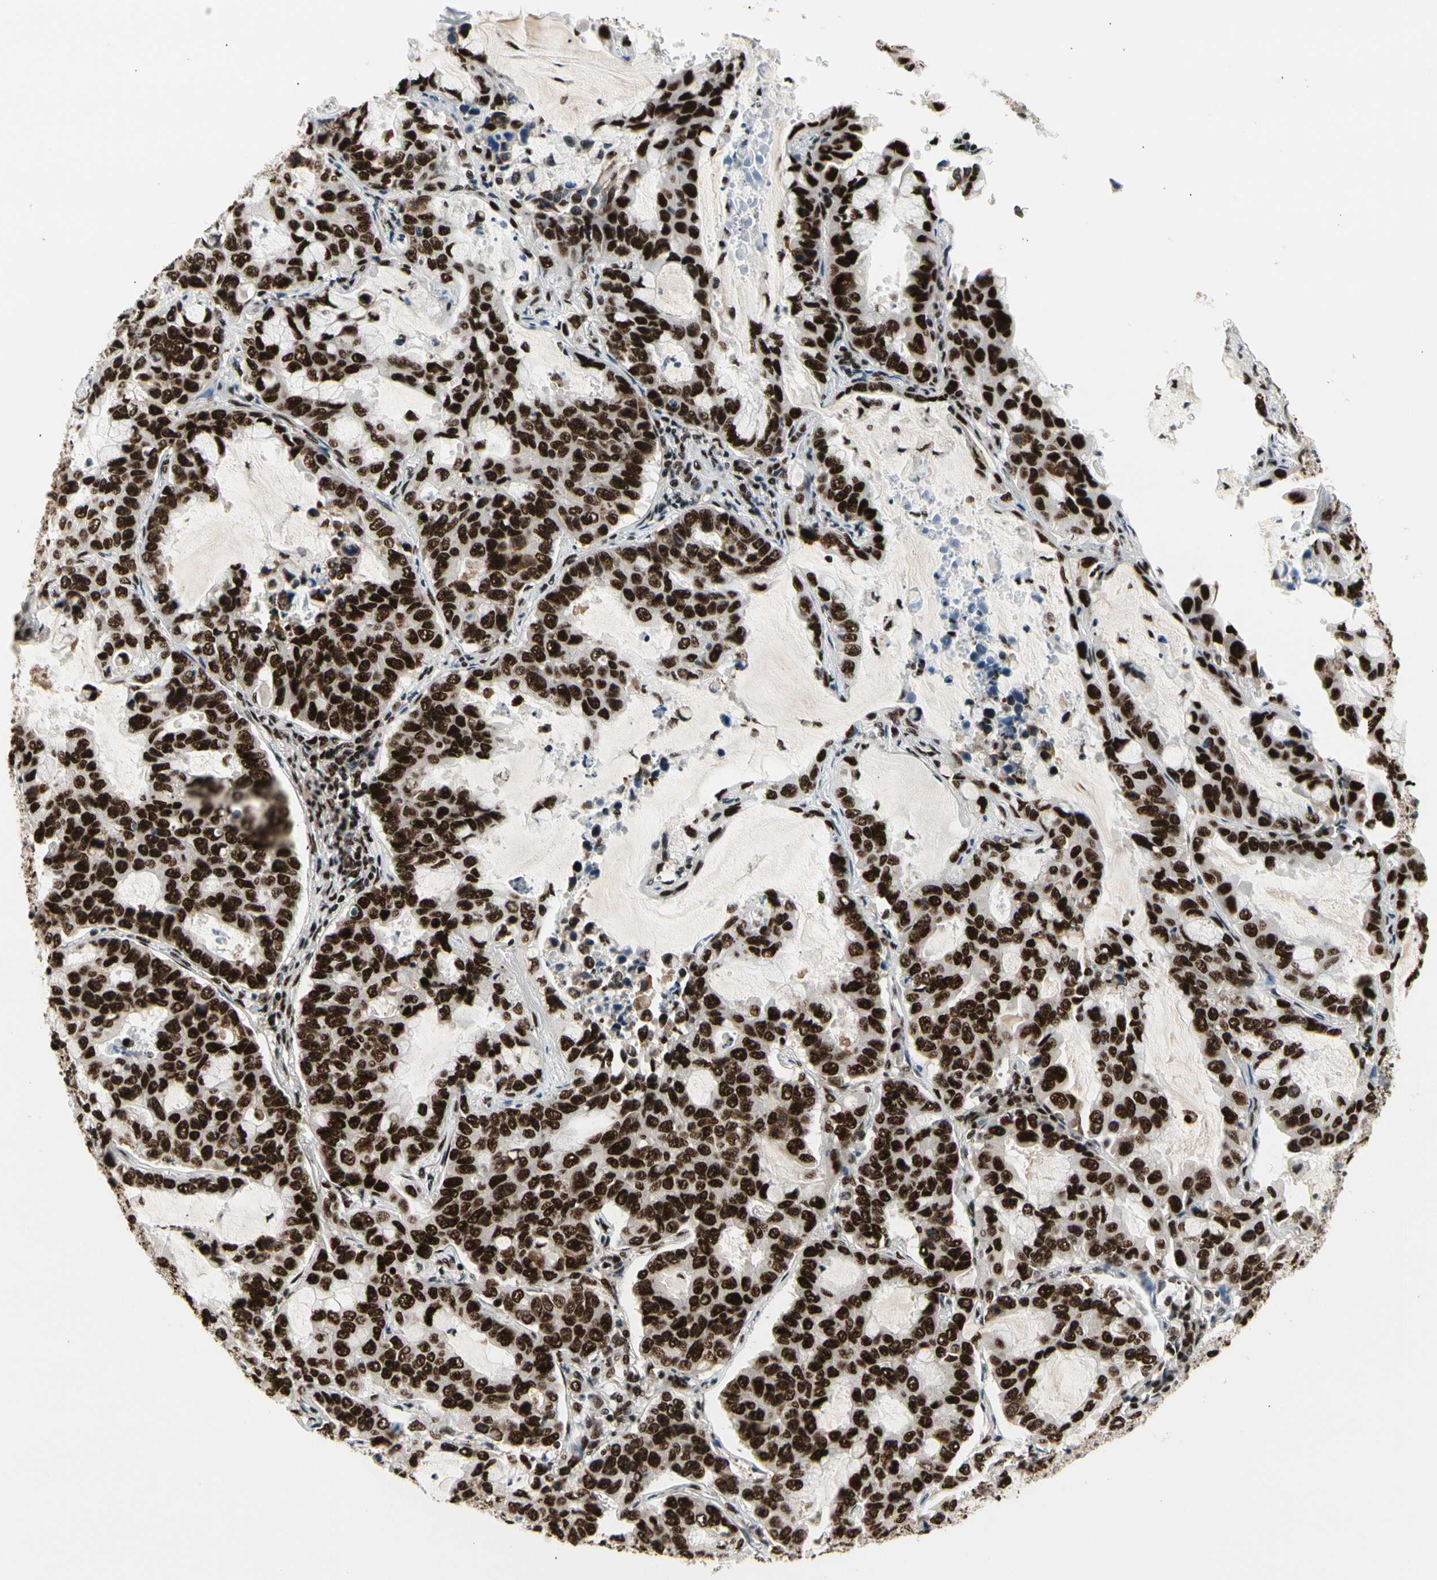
{"staining": {"intensity": "strong", "quantity": ">75%", "location": "nuclear"}, "tissue": "lung cancer", "cell_type": "Tumor cells", "image_type": "cancer", "snomed": [{"axis": "morphology", "description": "Adenocarcinoma, NOS"}, {"axis": "topography", "description": "Lung"}], "caption": "Protein staining by immunohistochemistry (IHC) displays strong nuclear positivity in approximately >75% of tumor cells in adenocarcinoma (lung).", "gene": "SRSF11", "patient": {"sex": "male", "age": 64}}